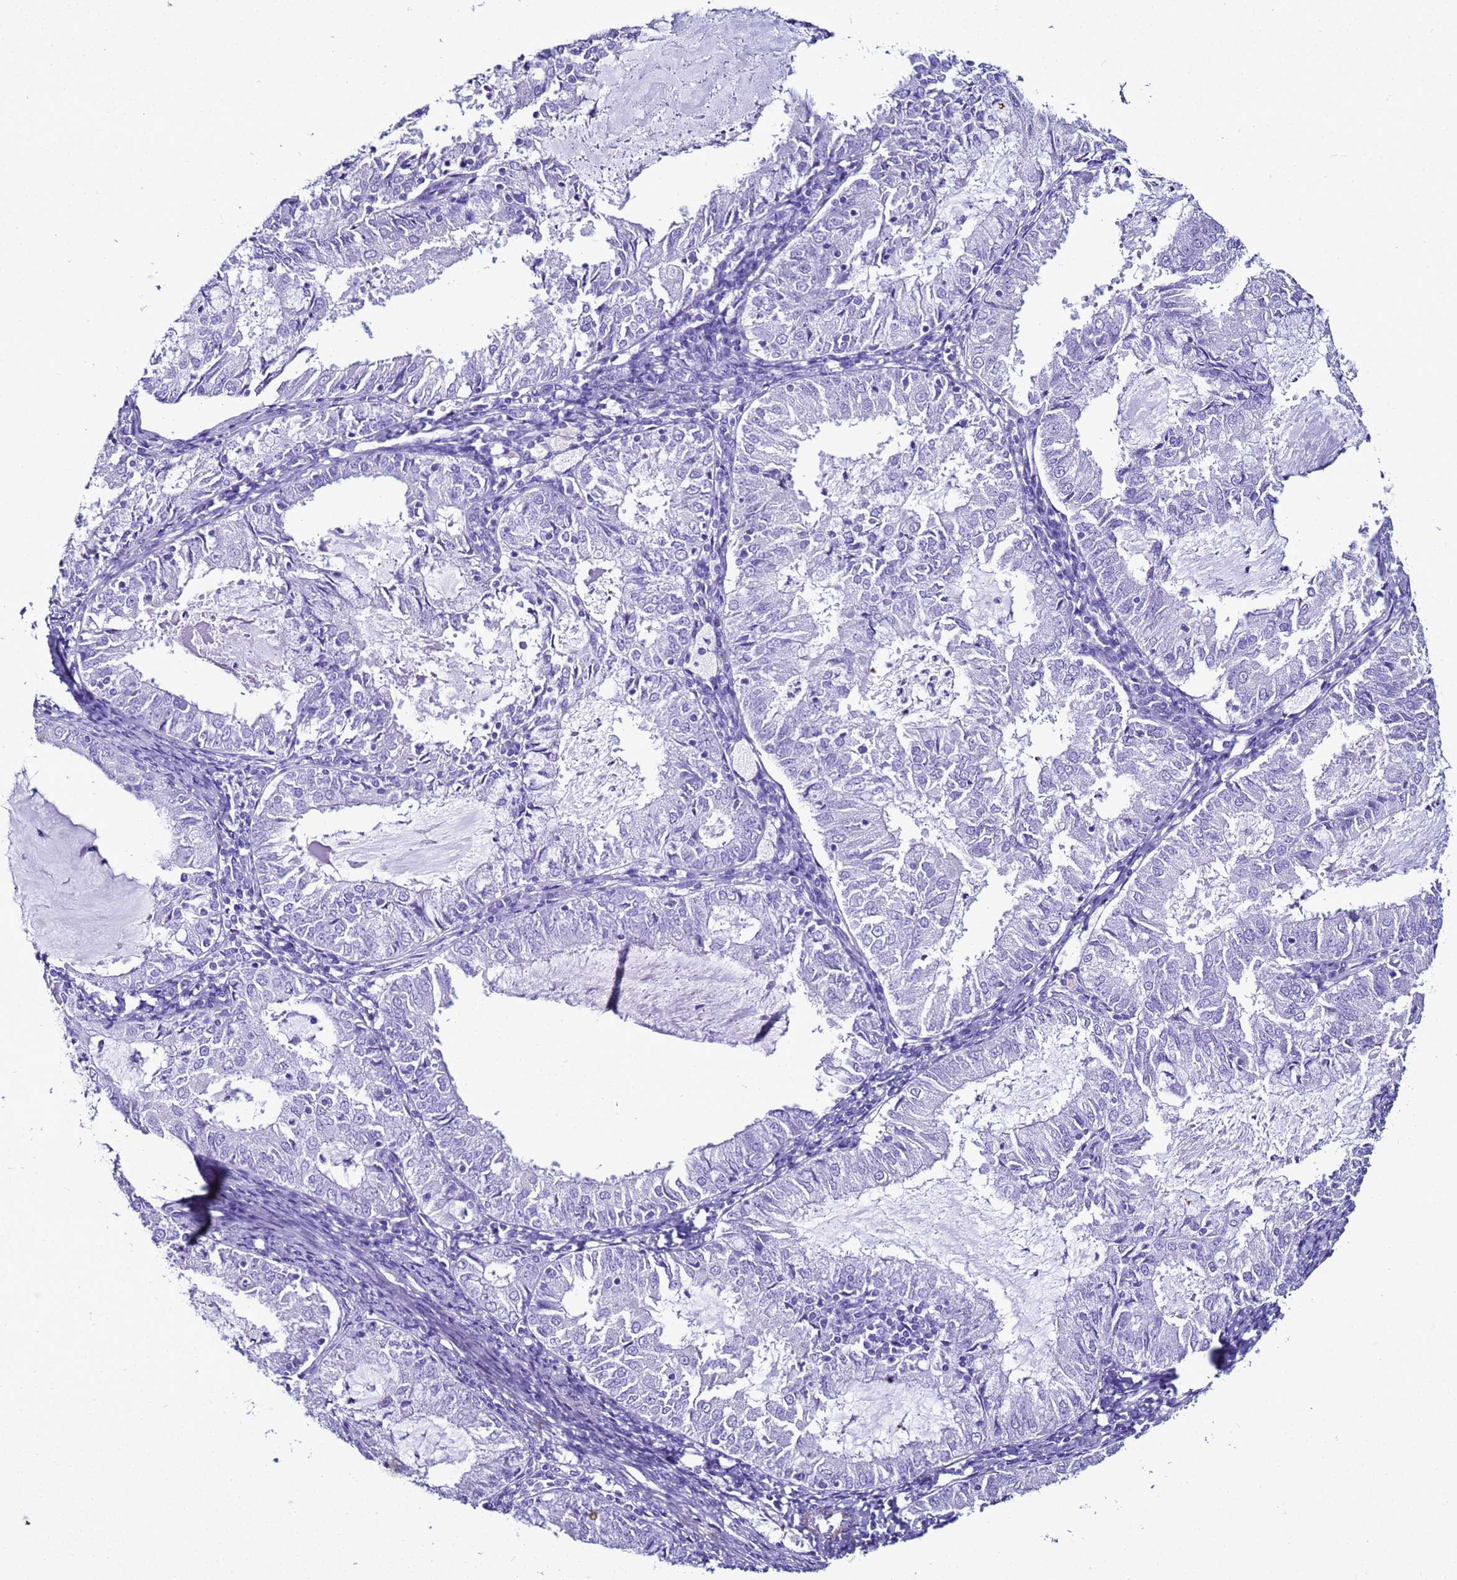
{"staining": {"intensity": "negative", "quantity": "none", "location": "none"}, "tissue": "endometrial cancer", "cell_type": "Tumor cells", "image_type": "cancer", "snomed": [{"axis": "morphology", "description": "Adenocarcinoma, NOS"}, {"axis": "topography", "description": "Endometrium"}], "caption": "An immunohistochemistry (IHC) histopathology image of adenocarcinoma (endometrial) is shown. There is no staining in tumor cells of adenocarcinoma (endometrial).", "gene": "LCMT1", "patient": {"sex": "female", "age": 57}}